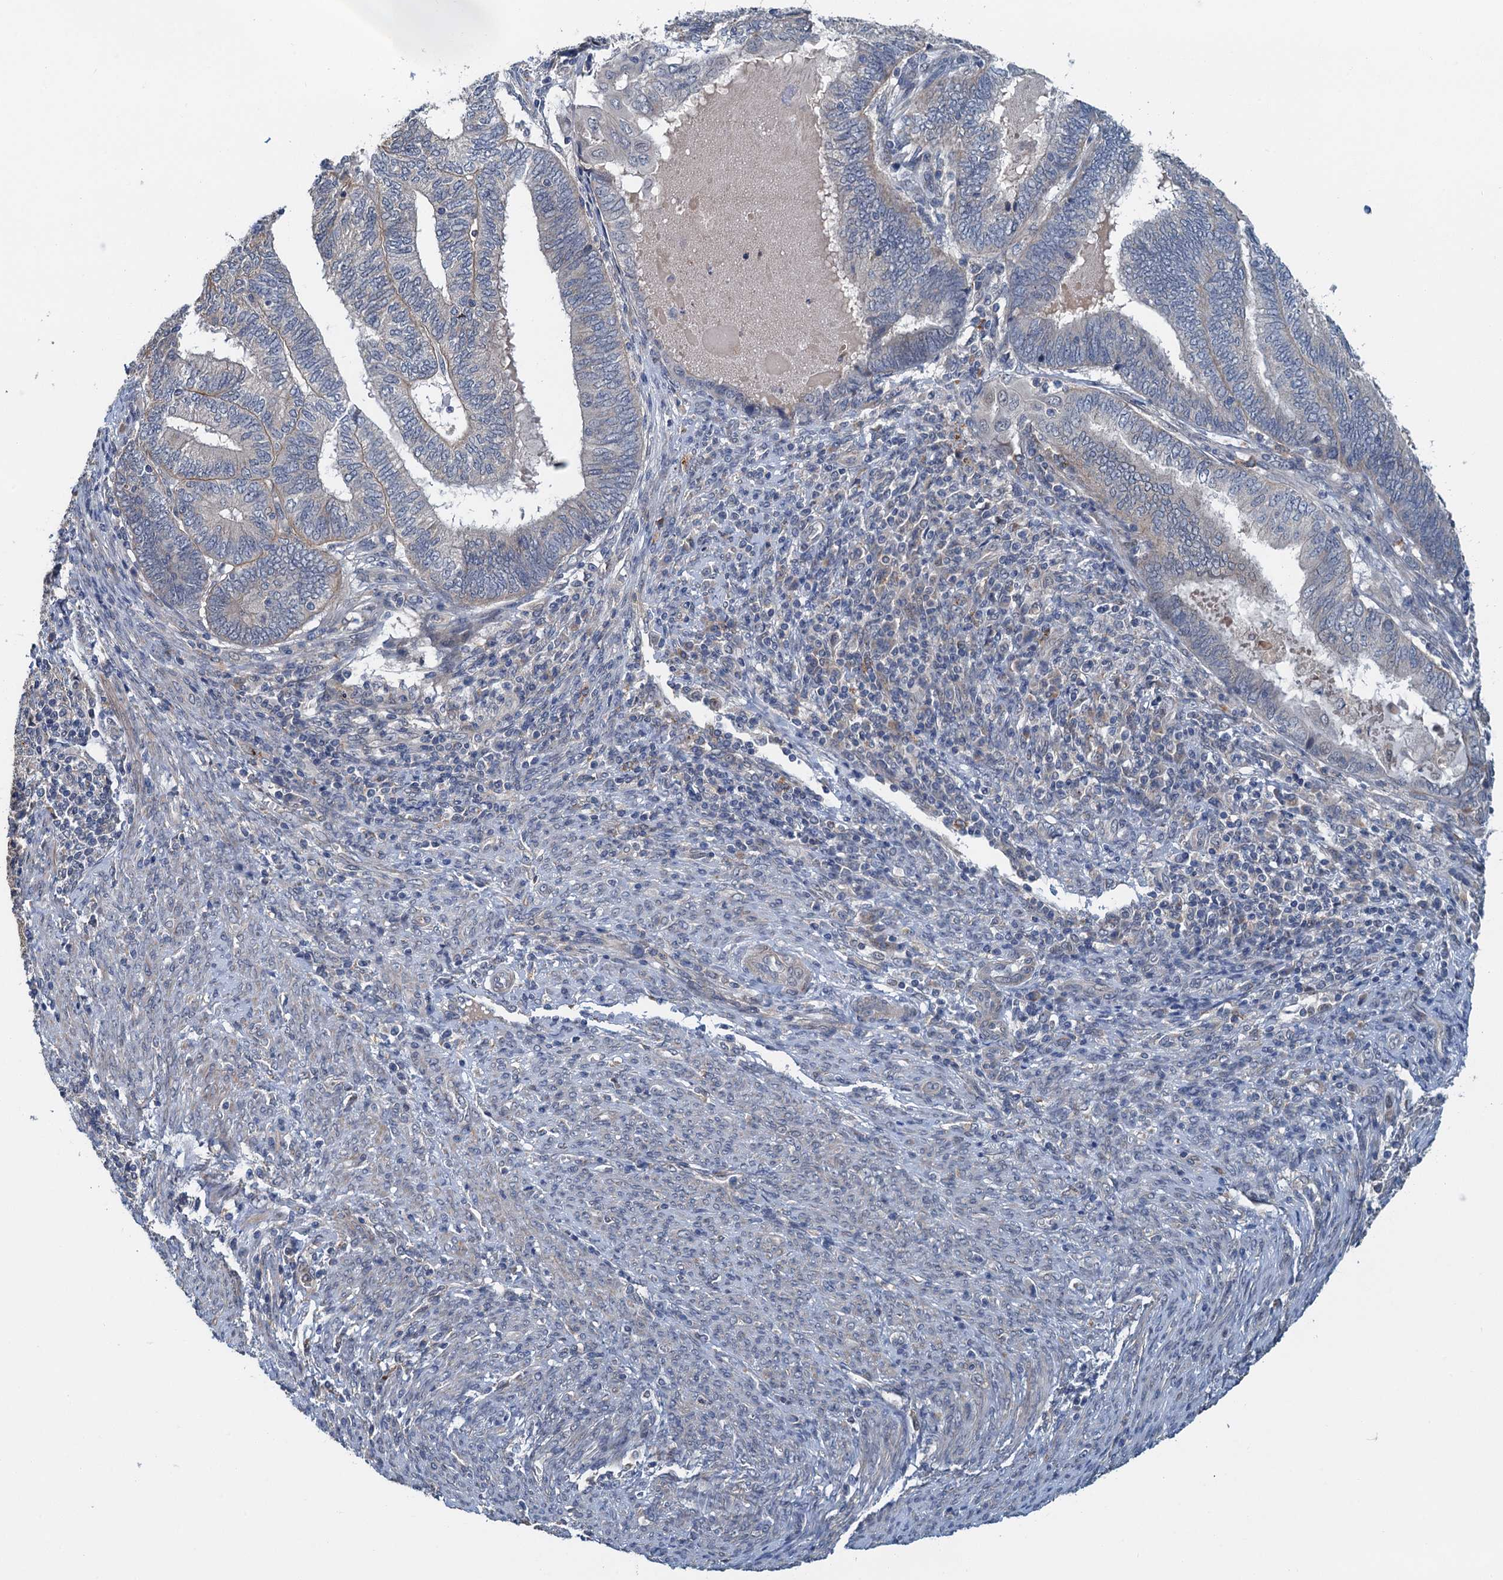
{"staining": {"intensity": "negative", "quantity": "none", "location": "none"}, "tissue": "endometrial cancer", "cell_type": "Tumor cells", "image_type": "cancer", "snomed": [{"axis": "morphology", "description": "Adenocarcinoma, NOS"}, {"axis": "topography", "description": "Uterus"}, {"axis": "topography", "description": "Endometrium"}], "caption": "This is an immunohistochemistry photomicrograph of human endometrial cancer. There is no expression in tumor cells.", "gene": "ZNF606", "patient": {"sex": "female", "age": 70}}